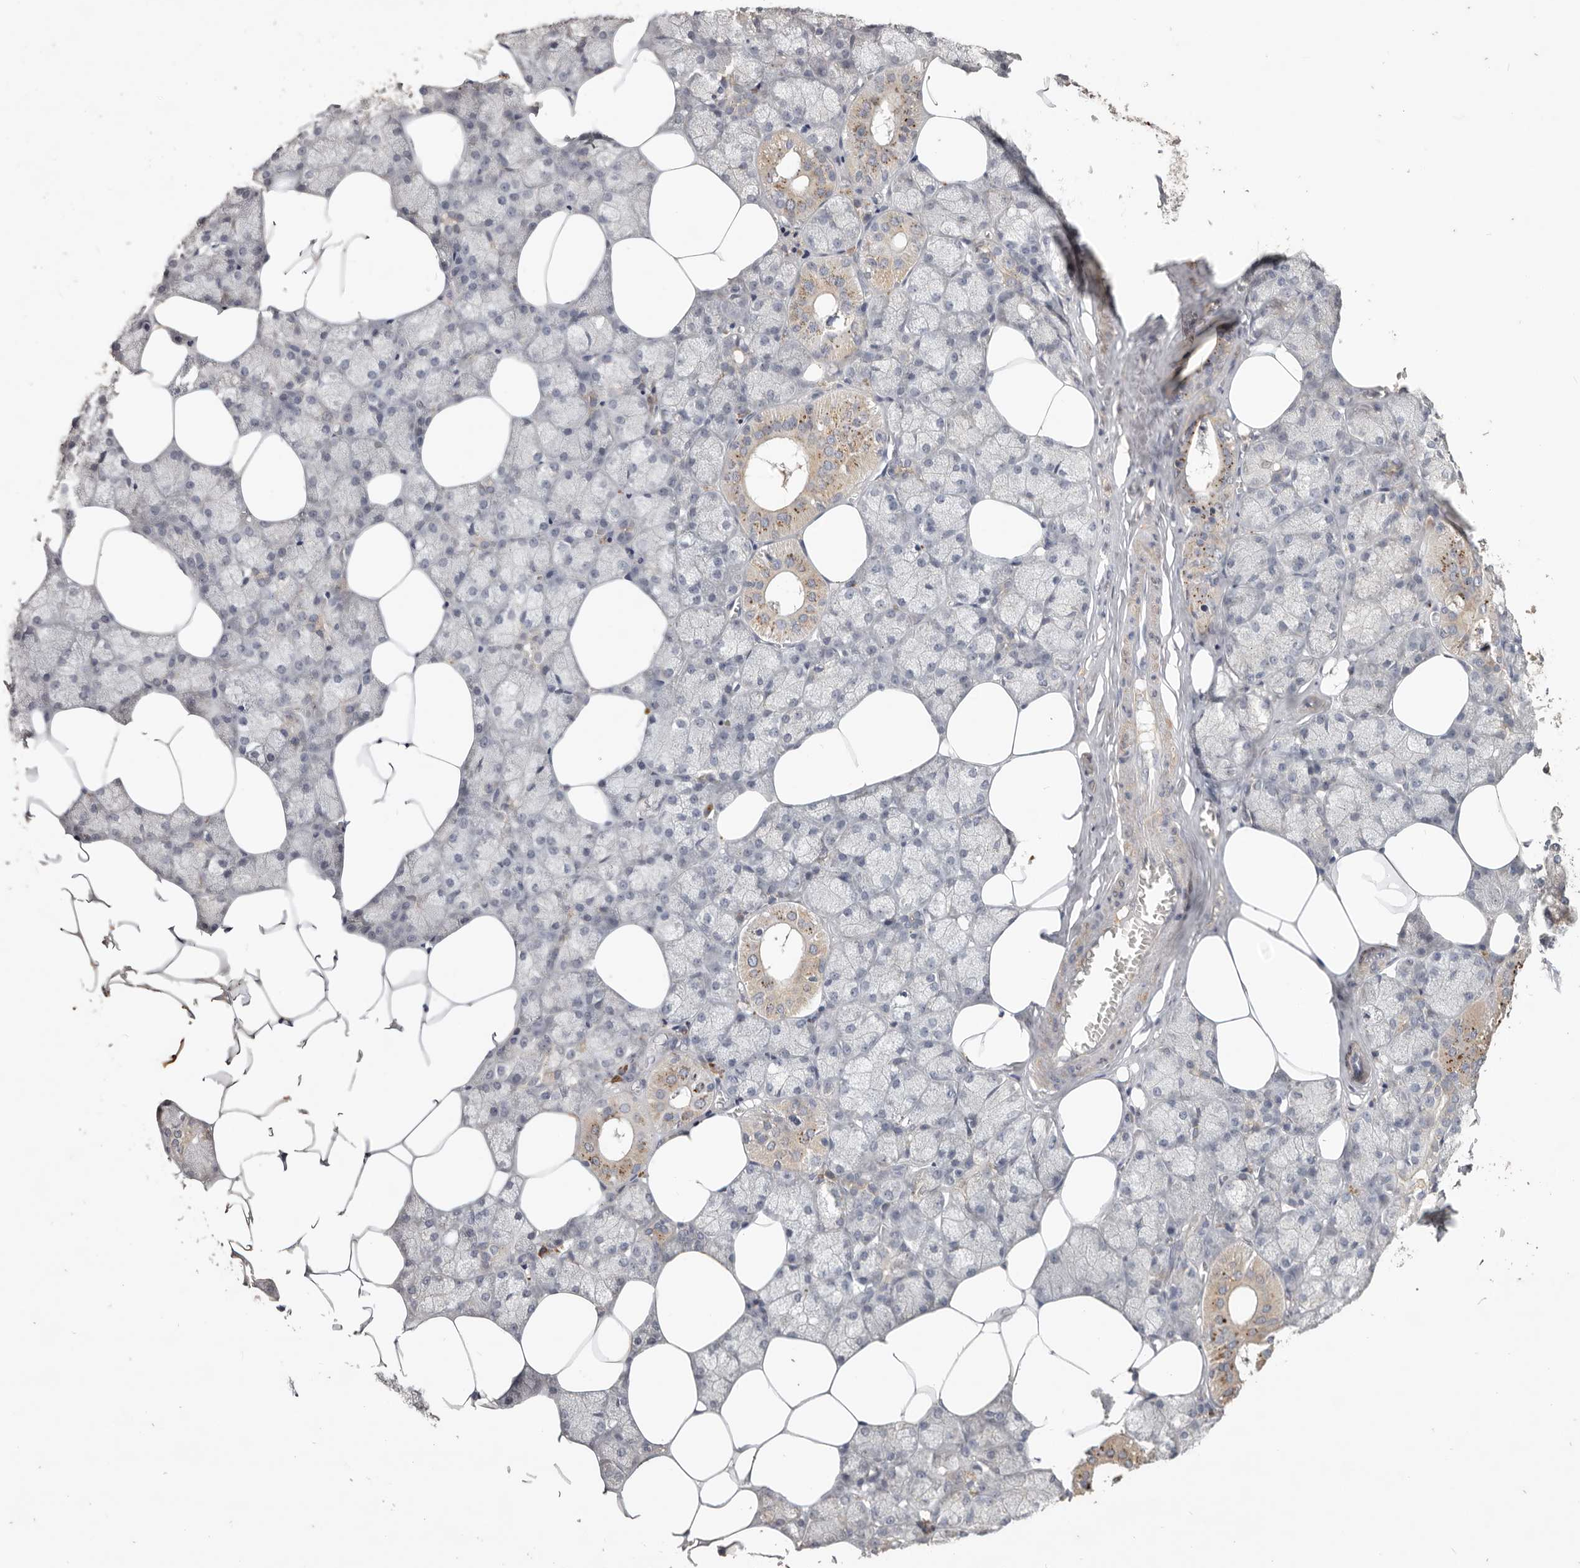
{"staining": {"intensity": "moderate", "quantity": "<25%", "location": "cytoplasmic/membranous"}, "tissue": "salivary gland", "cell_type": "Glandular cells", "image_type": "normal", "snomed": [{"axis": "morphology", "description": "Normal tissue, NOS"}, {"axis": "topography", "description": "Salivary gland"}], "caption": "DAB (3,3'-diaminobenzidine) immunohistochemical staining of normal human salivary gland exhibits moderate cytoplasmic/membranous protein positivity in about <25% of glandular cells.", "gene": "WDR77", "patient": {"sex": "male", "age": 62}}